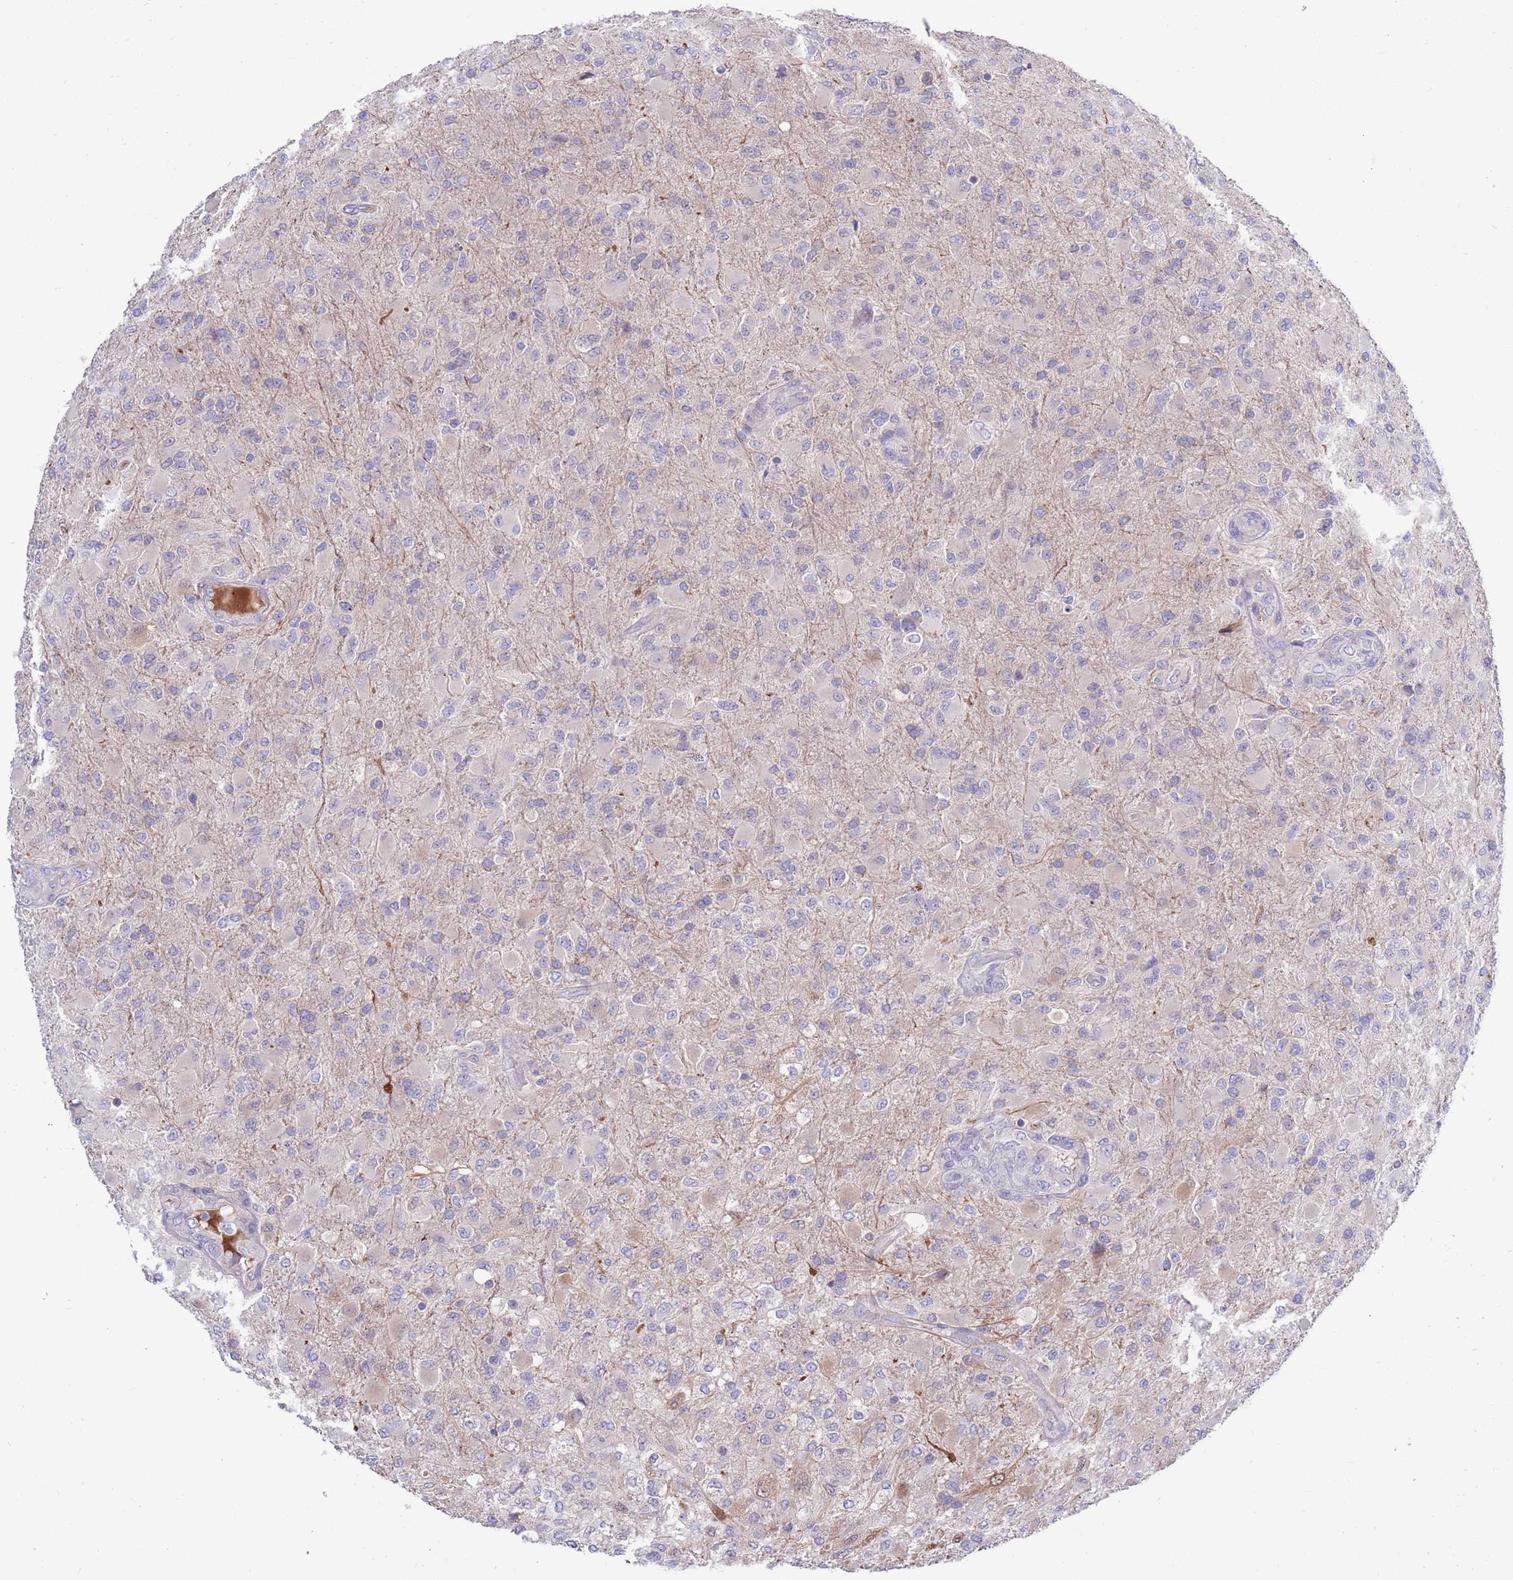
{"staining": {"intensity": "moderate", "quantity": "<25%", "location": "cytoplasmic/membranous"}, "tissue": "glioma", "cell_type": "Tumor cells", "image_type": "cancer", "snomed": [{"axis": "morphology", "description": "Glioma, malignant, Low grade"}, {"axis": "topography", "description": "Brain"}], "caption": "High-power microscopy captured an immunohistochemistry (IHC) micrograph of malignant low-grade glioma, revealing moderate cytoplasmic/membranous staining in approximately <25% of tumor cells.", "gene": "KLHL29", "patient": {"sex": "male", "age": 65}}